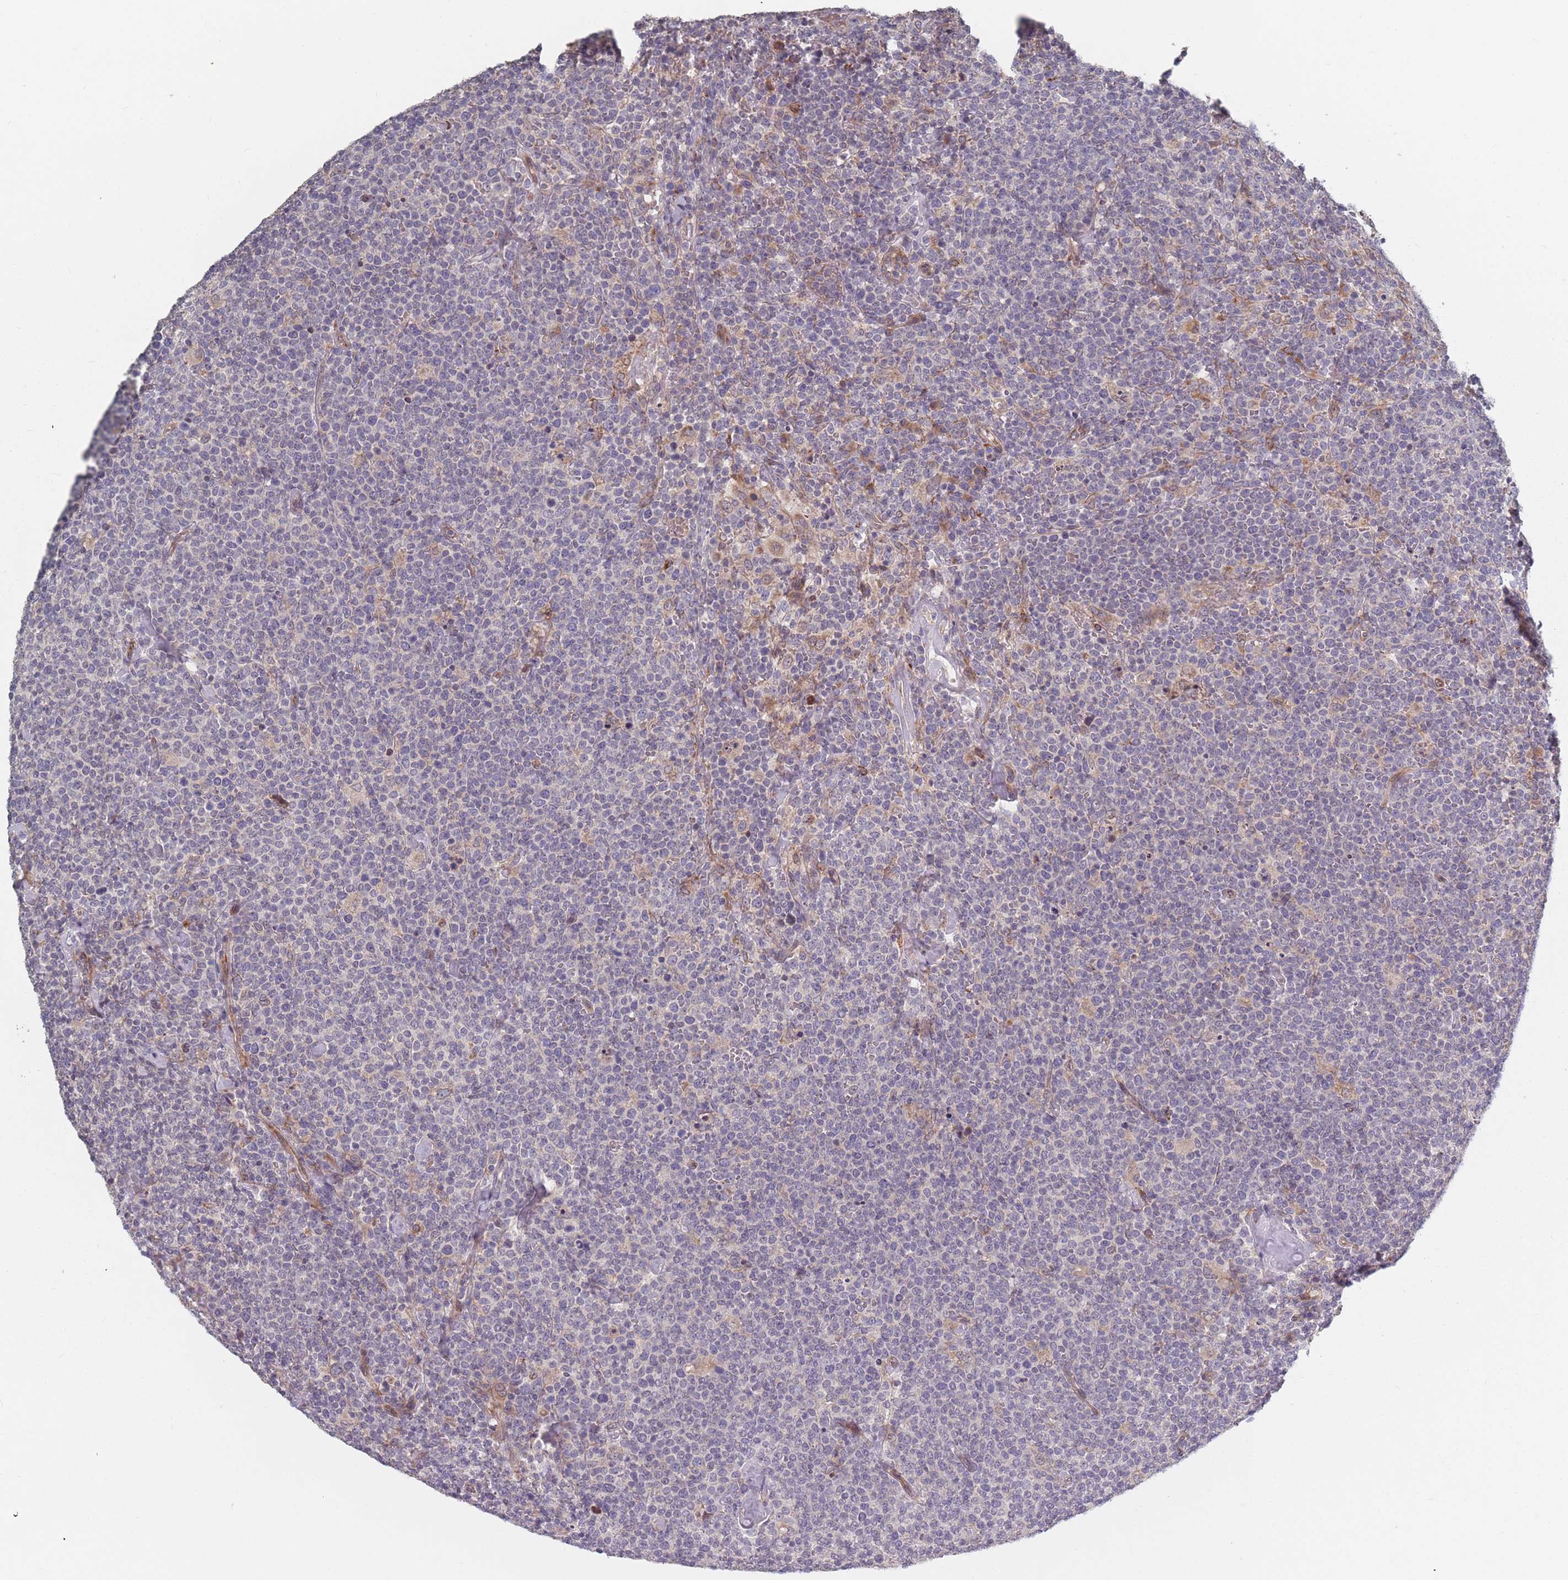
{"staining": {"intensity": "negative", "quantity": "none", "location": "none"}, "tissue": "lymphoma", "cell_type": "Tumor cells", "image_type": "cancer", "snomed": [{"axis": "morphology", "description": "Malignant lymphoma, non-Hodgkin's type, High grade"}, {"axis": "topography", "description": "Lymph node"}], "caption": "IHC image of neoplastic tissue: human malignant lymphoma, non-Hodgkin's type (high-grade) stained with DAB (3,3'-diaminobenzidine) demonstrates no significant protein expression in tumor cells.", "gene": "ADAL", "patient": {"sex": "male", "age": 61}}